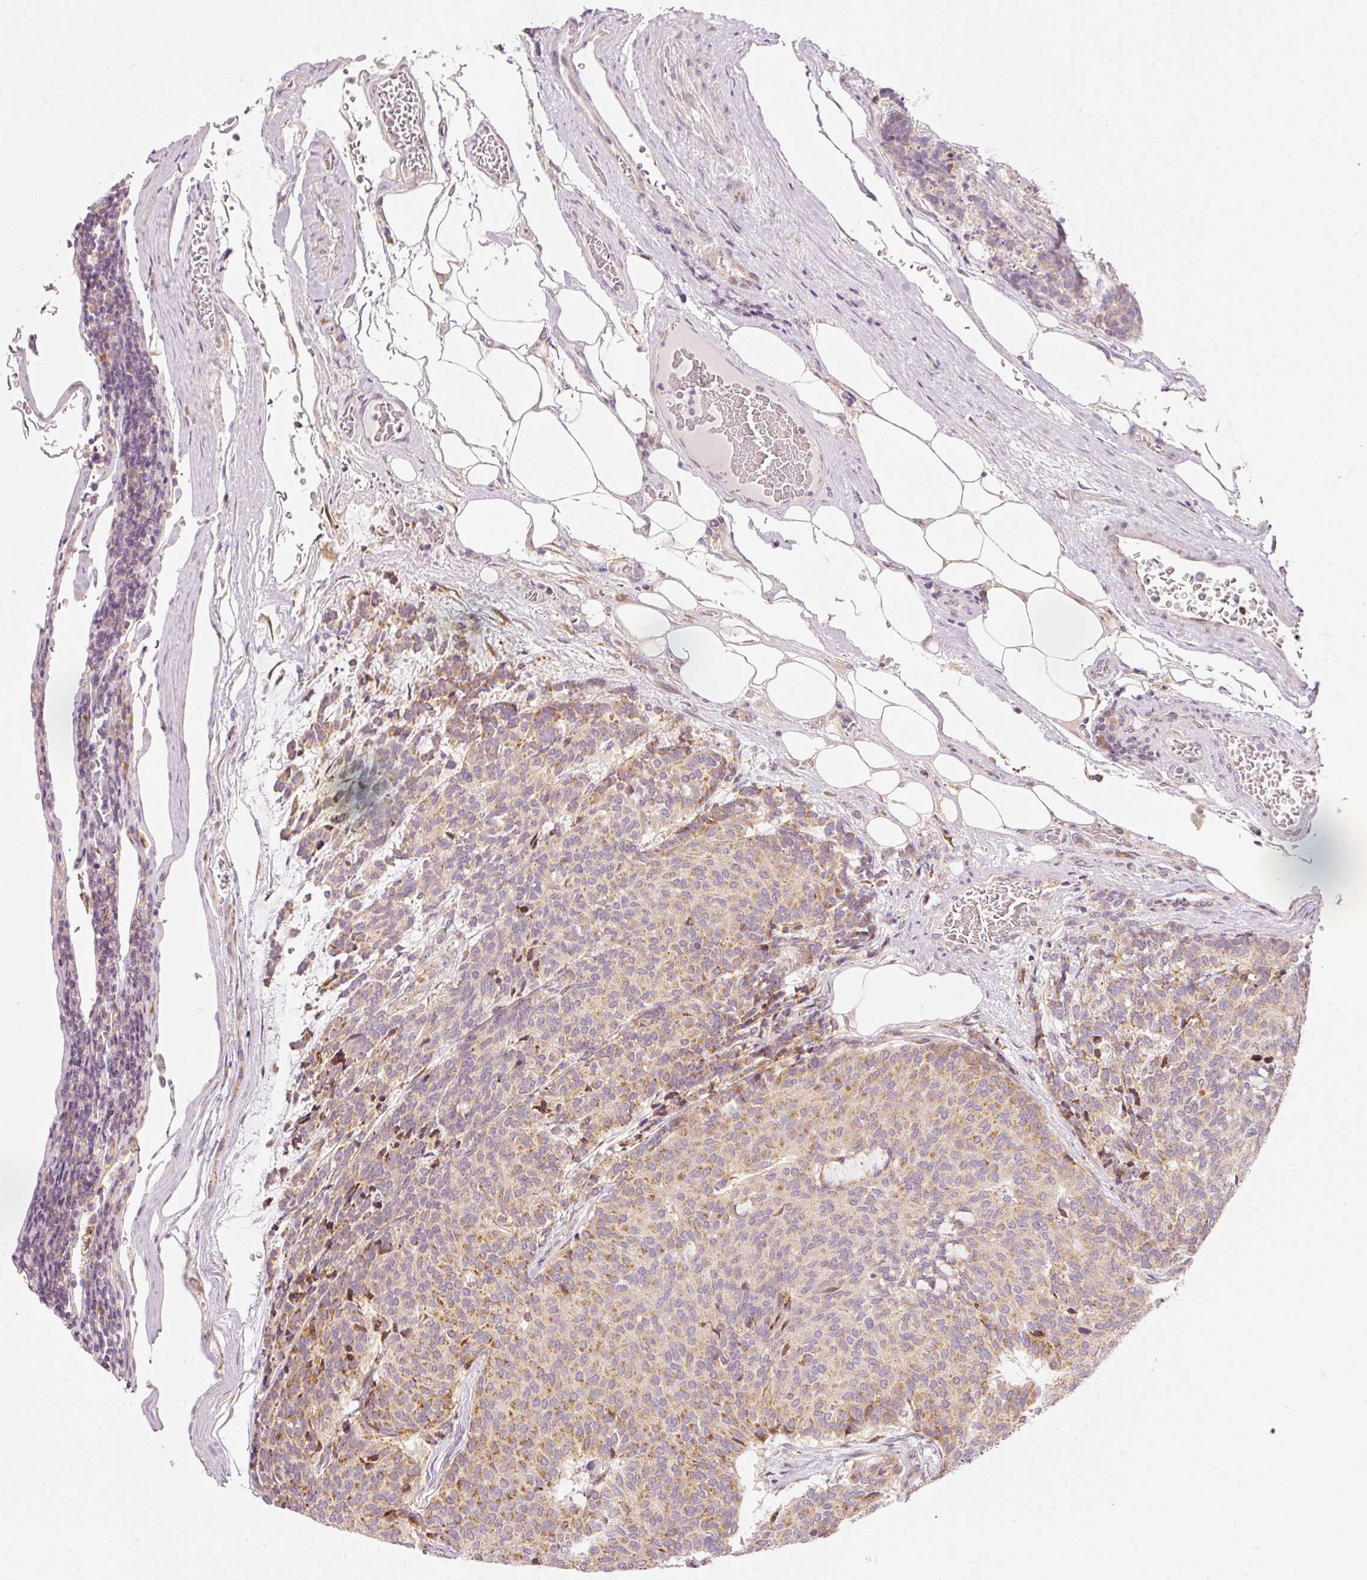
{"staining": {"intensity": "moderate", "quantity": "<25%", "location": "cytoplasmic/membranous"}, "tissue": "carcinoid", "cell_type": "Tumor cells", "image_type": "cancer", "snomed": [{"axis": "morphology", "description": "Carcinoid, malignant, NOS"}, {"axis": "topography", "description": "Pancreas"}], "caption": "Moderate cytoplasmic/membranous positivity for a protein is seen in about <25% of tumor cells of malignant carcinoid using immunohistochemistry.", "gene": "SNAPC5", "patient": {"sex": "female", "age": 54}}